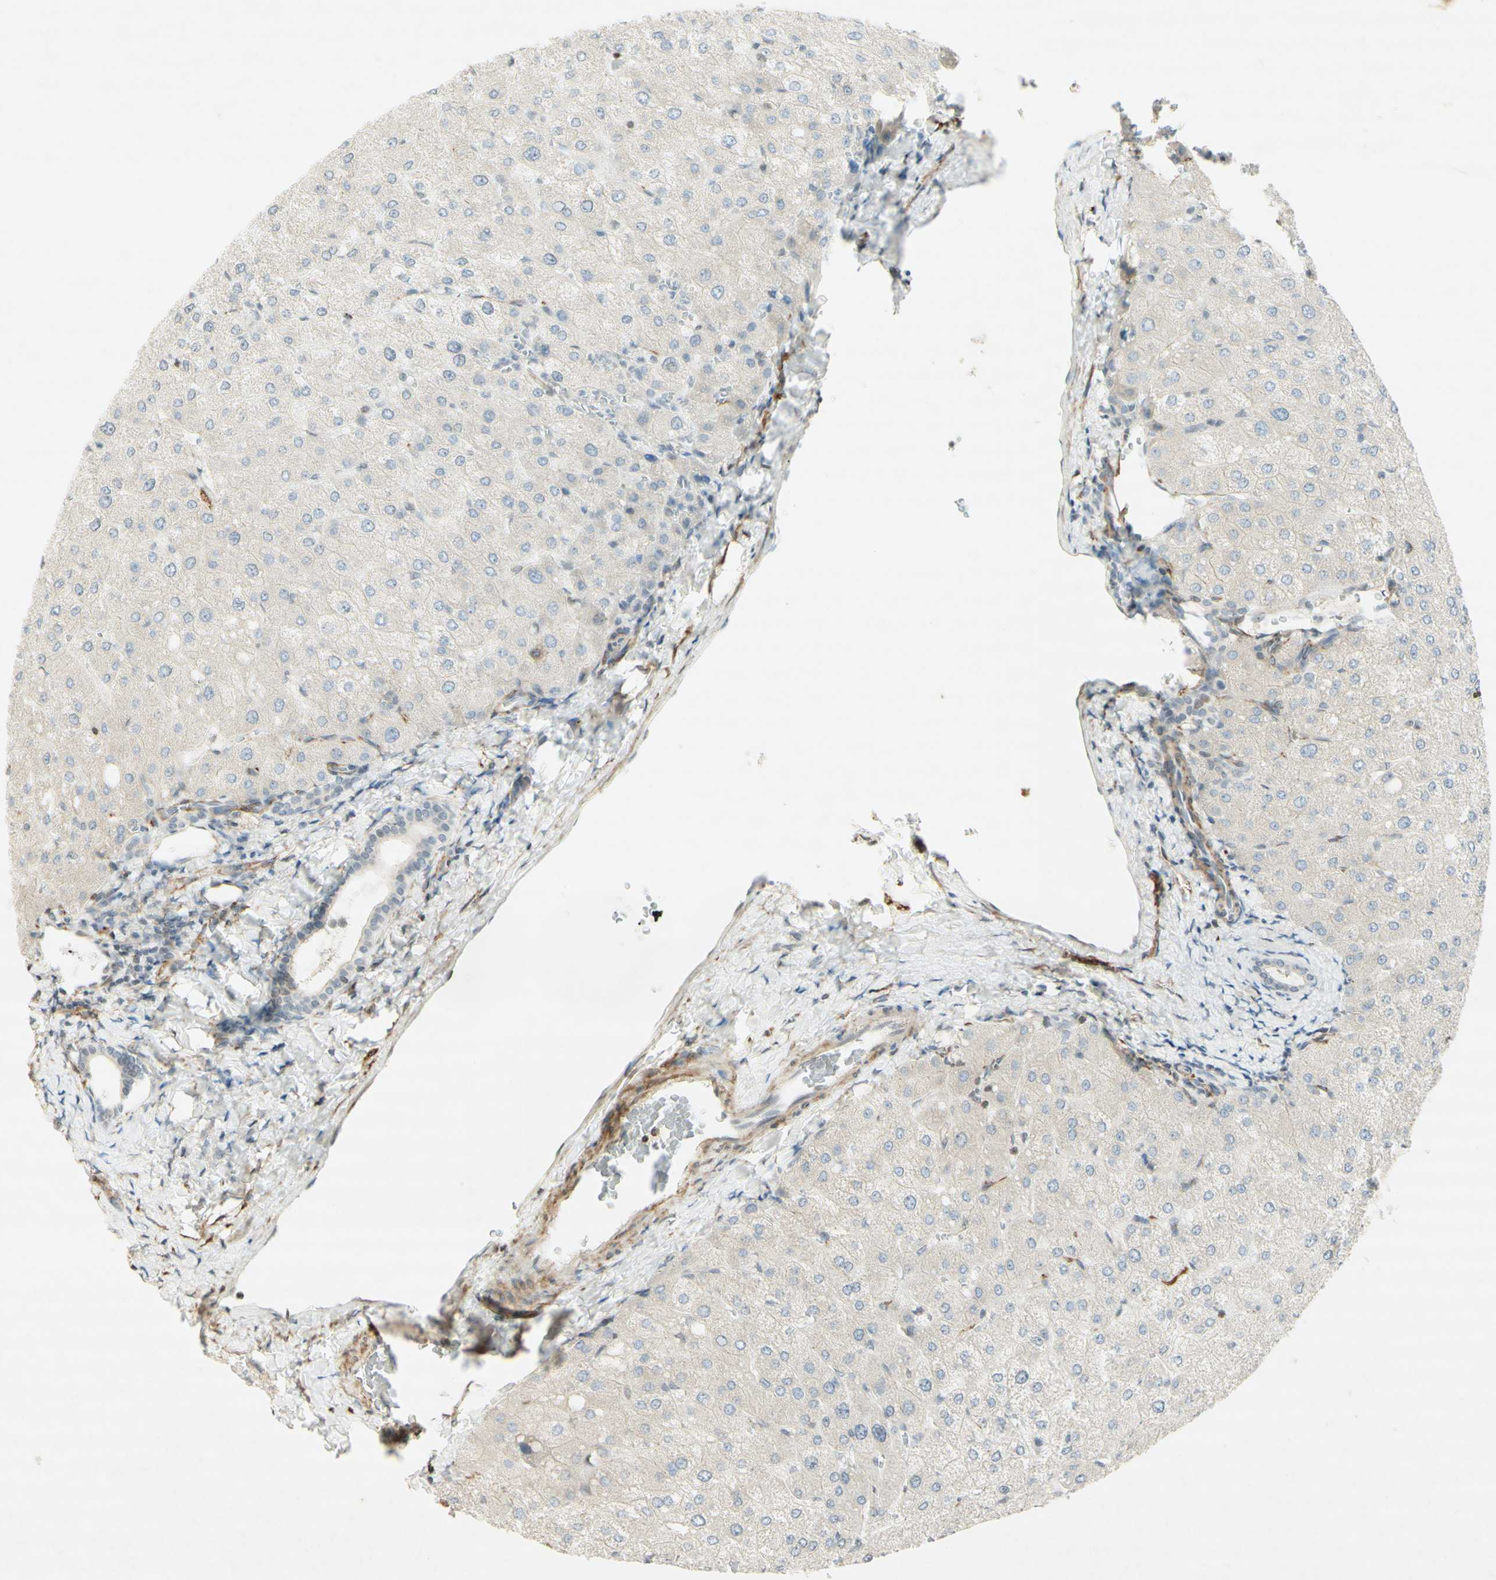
{"staining": {"intensity": "negative", "quantity": "none", "location": "none"}, "tissue": "liver", "cell_type": "Cholangiocytes", "image_type": "normal", "snomed": [{"axis": "morphology", "description": "Normal tissue, NOS"}, {"axis": "topography", "description": "Liver"}], "caption": "Human liver stained for a protein using immunohistochemistry shows no positivity in cholangiocytes.", "gene": "MAP1B", "patient": {"sex": "male", "age": 55}}